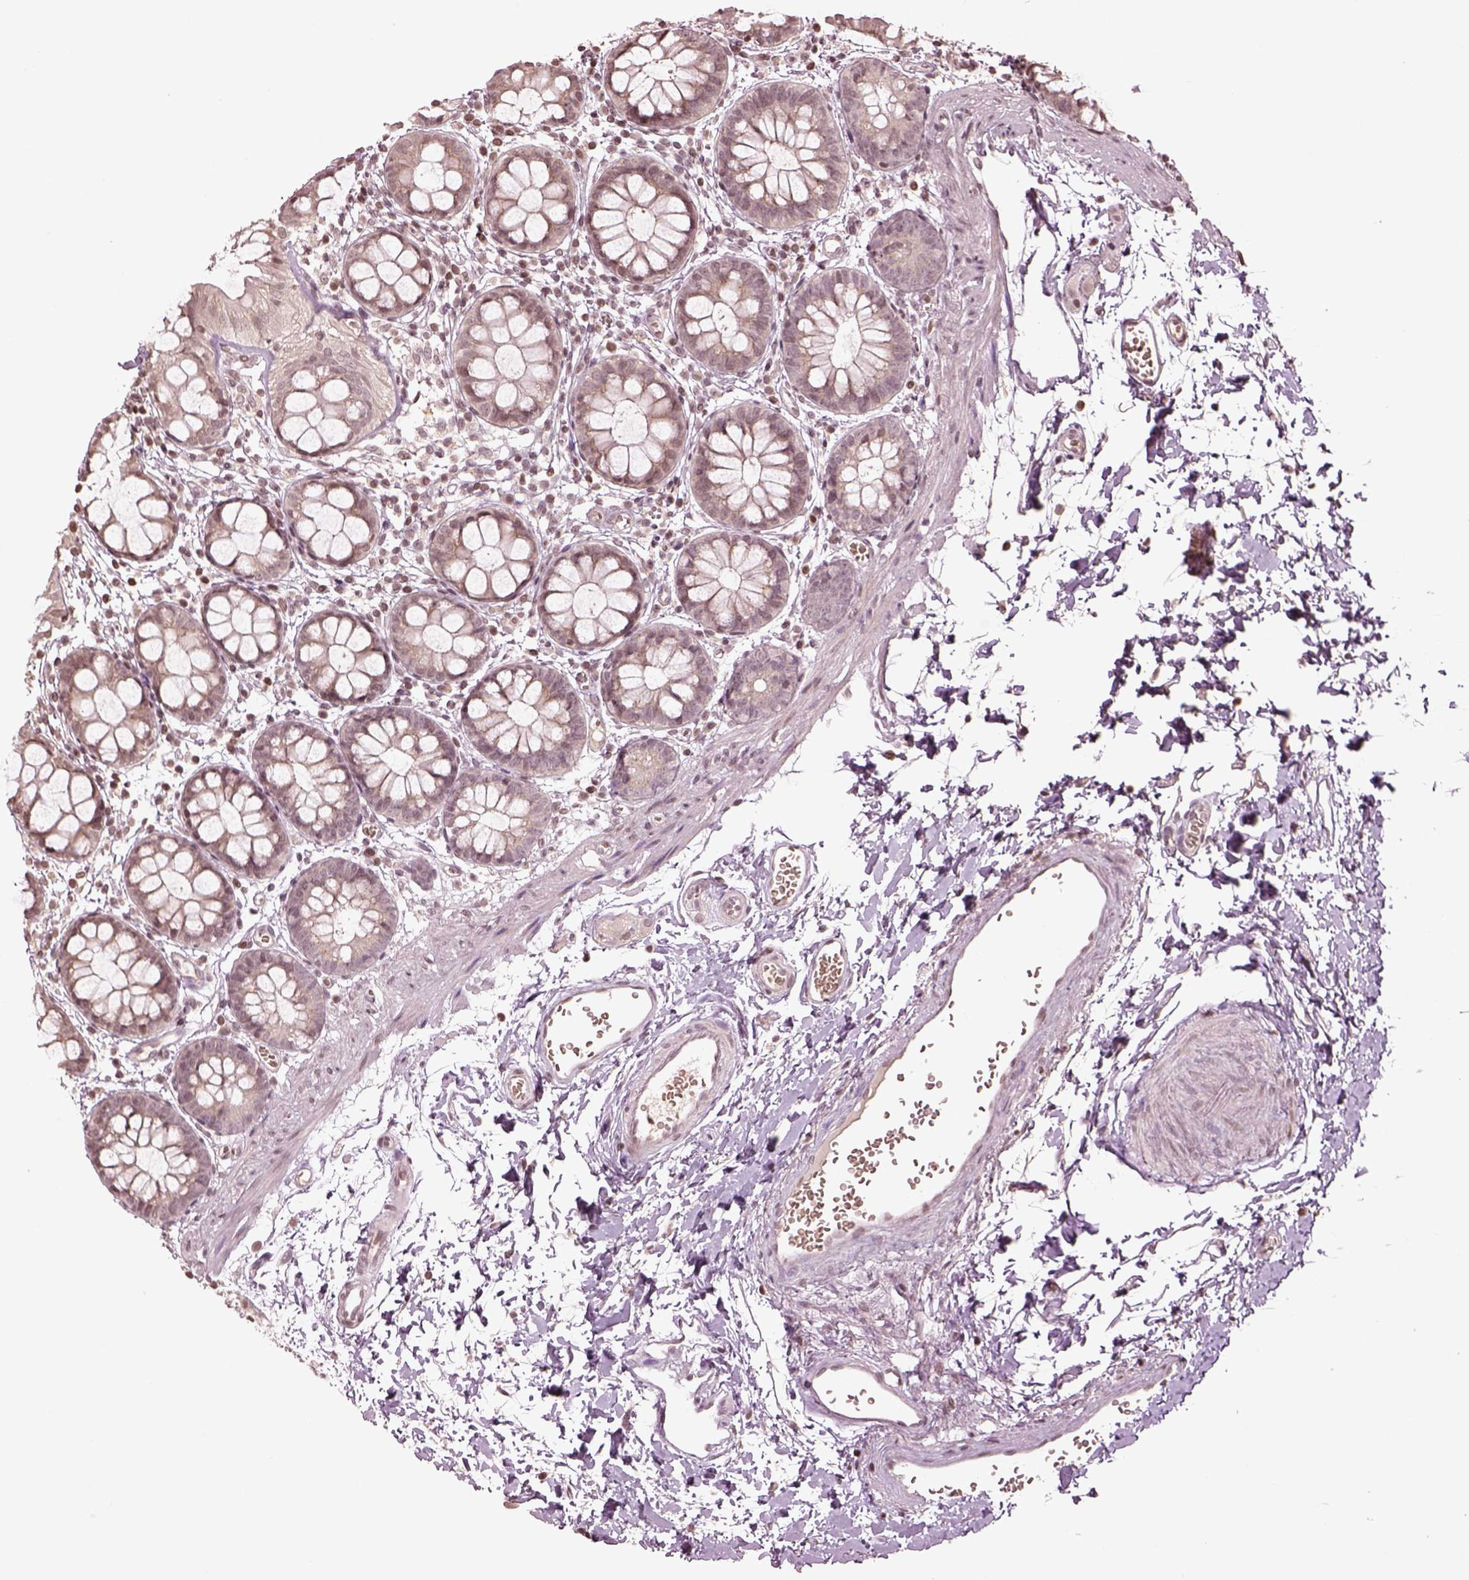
{"staining": {"intensity": "weak", "quantity": "25%-75%", "location": "cytoplasmic/membranous"}, "tissue": "rectum", "cell_type": "Glandular cells", "image_type": "normal", "snomed": [{"axis": "morphology", "description": "Normal tissue, NOS"}, {"axis": "topography", "description": "Rectum"}], "caption": "Weak cytoplasmic/membranous staining is appreciated in about 25%-75% of glandular cells in unremarkable rectum.", "gene": "GRM4", "patient": {"sex": "male", "age": 57}}